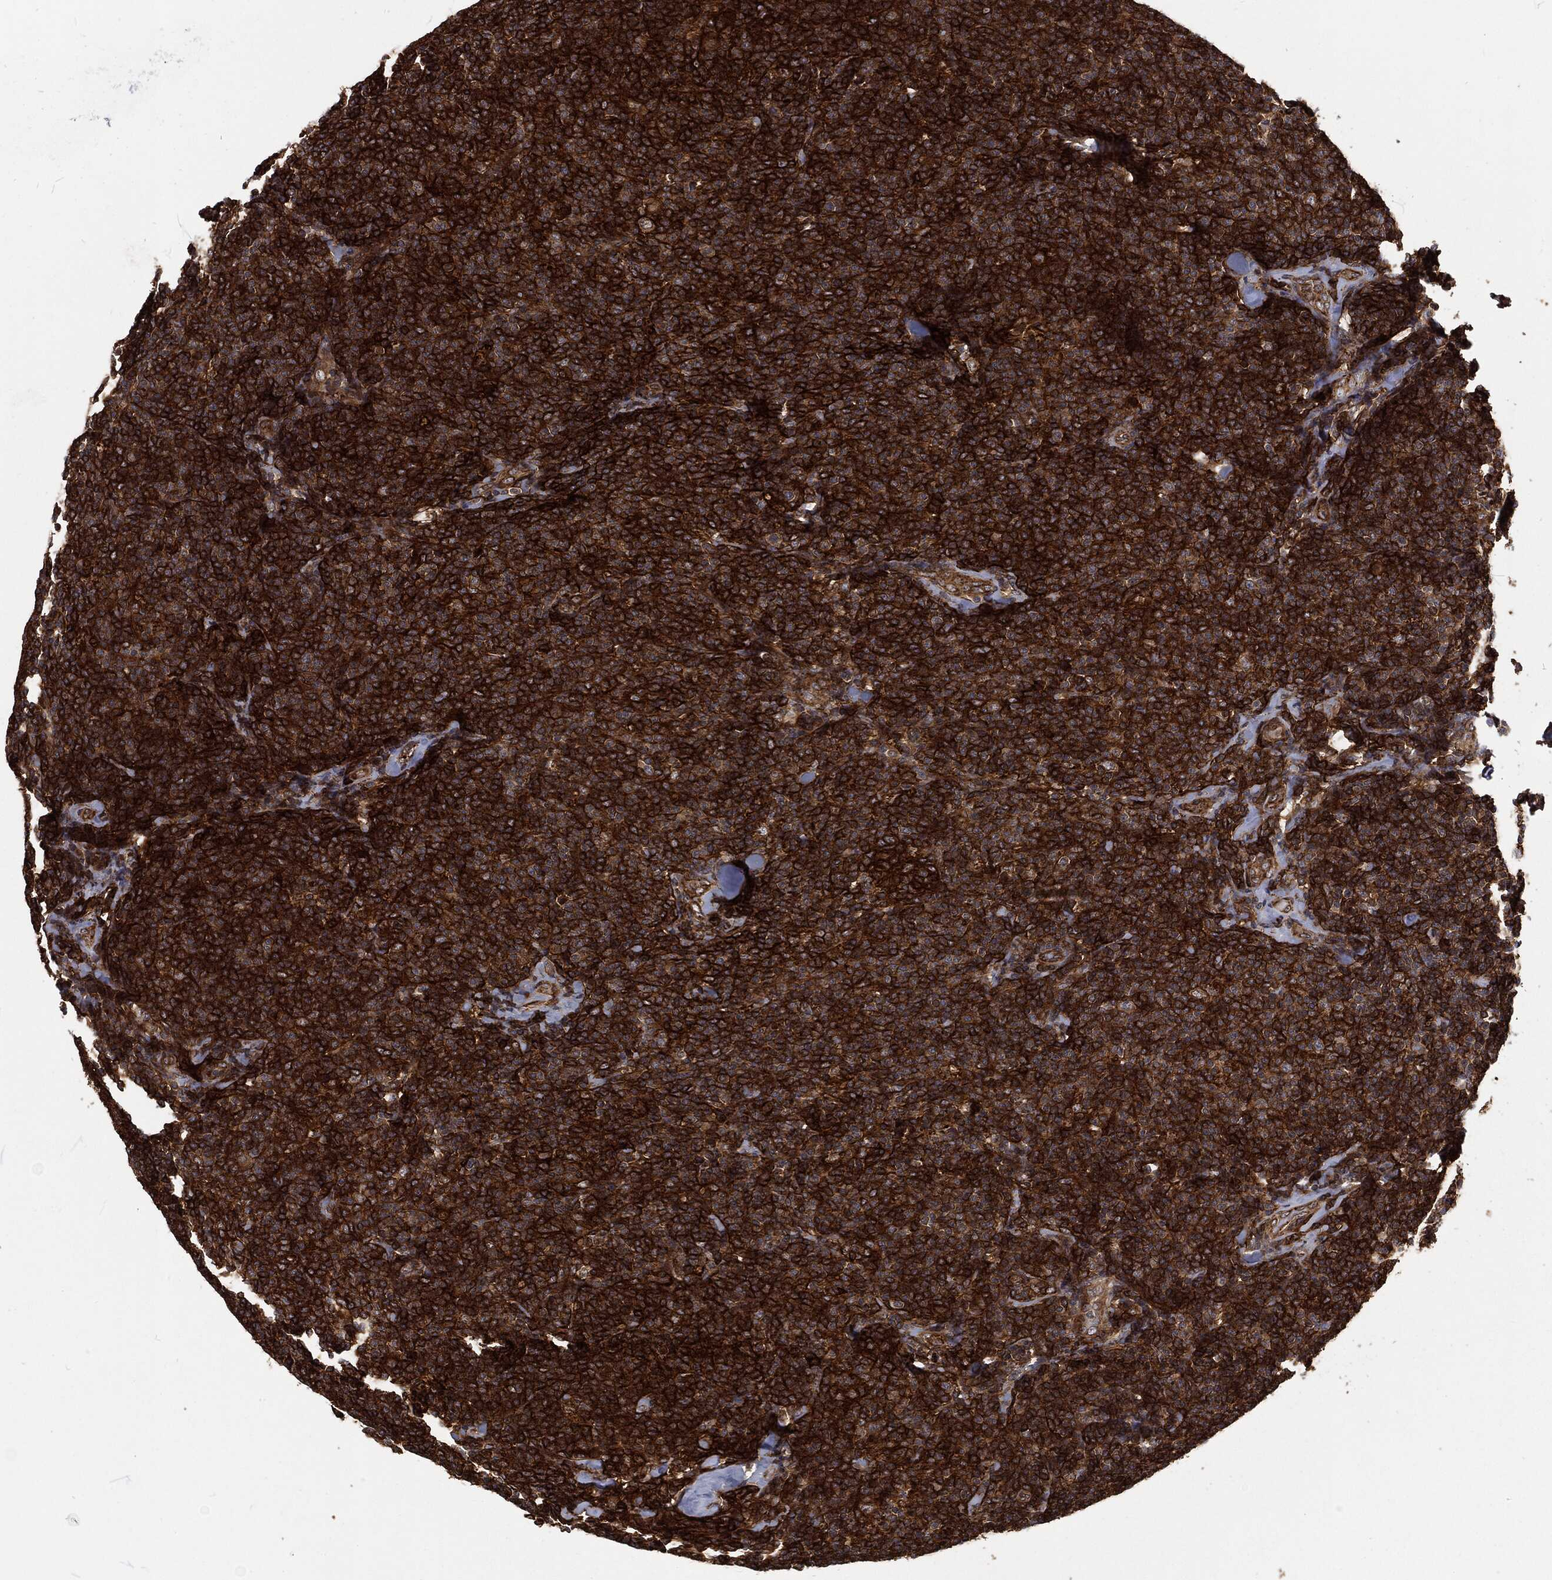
{"staining": {"intensity": "strong", "quantity": ">75%", "location": "cytoplasmic/membranous"}, "tissue": "lymphoma", "cell_type": "Tumor cells", "image_type": "cancer", "snomed": [{"axis": "morphology", "description": "Malignant lymphoma, non-Hodgkin's type, Low grade"}, {"axis": "topography", "description": "Lymph node"}], "caption": "High-magnification brightfield microscopy of malignant lymphoma, non-Hodgkin's type (low-grade) stained with DAB (3,3'-diaminobenzidine) (brown) and counterstained with hematoxylin (blue). tumor cells exhibit strong cytoplasmic/membranous expression is seen in about>75% of cells.", "gene": "RFTN1", "patient": {"sex": "female", "age": 56}}